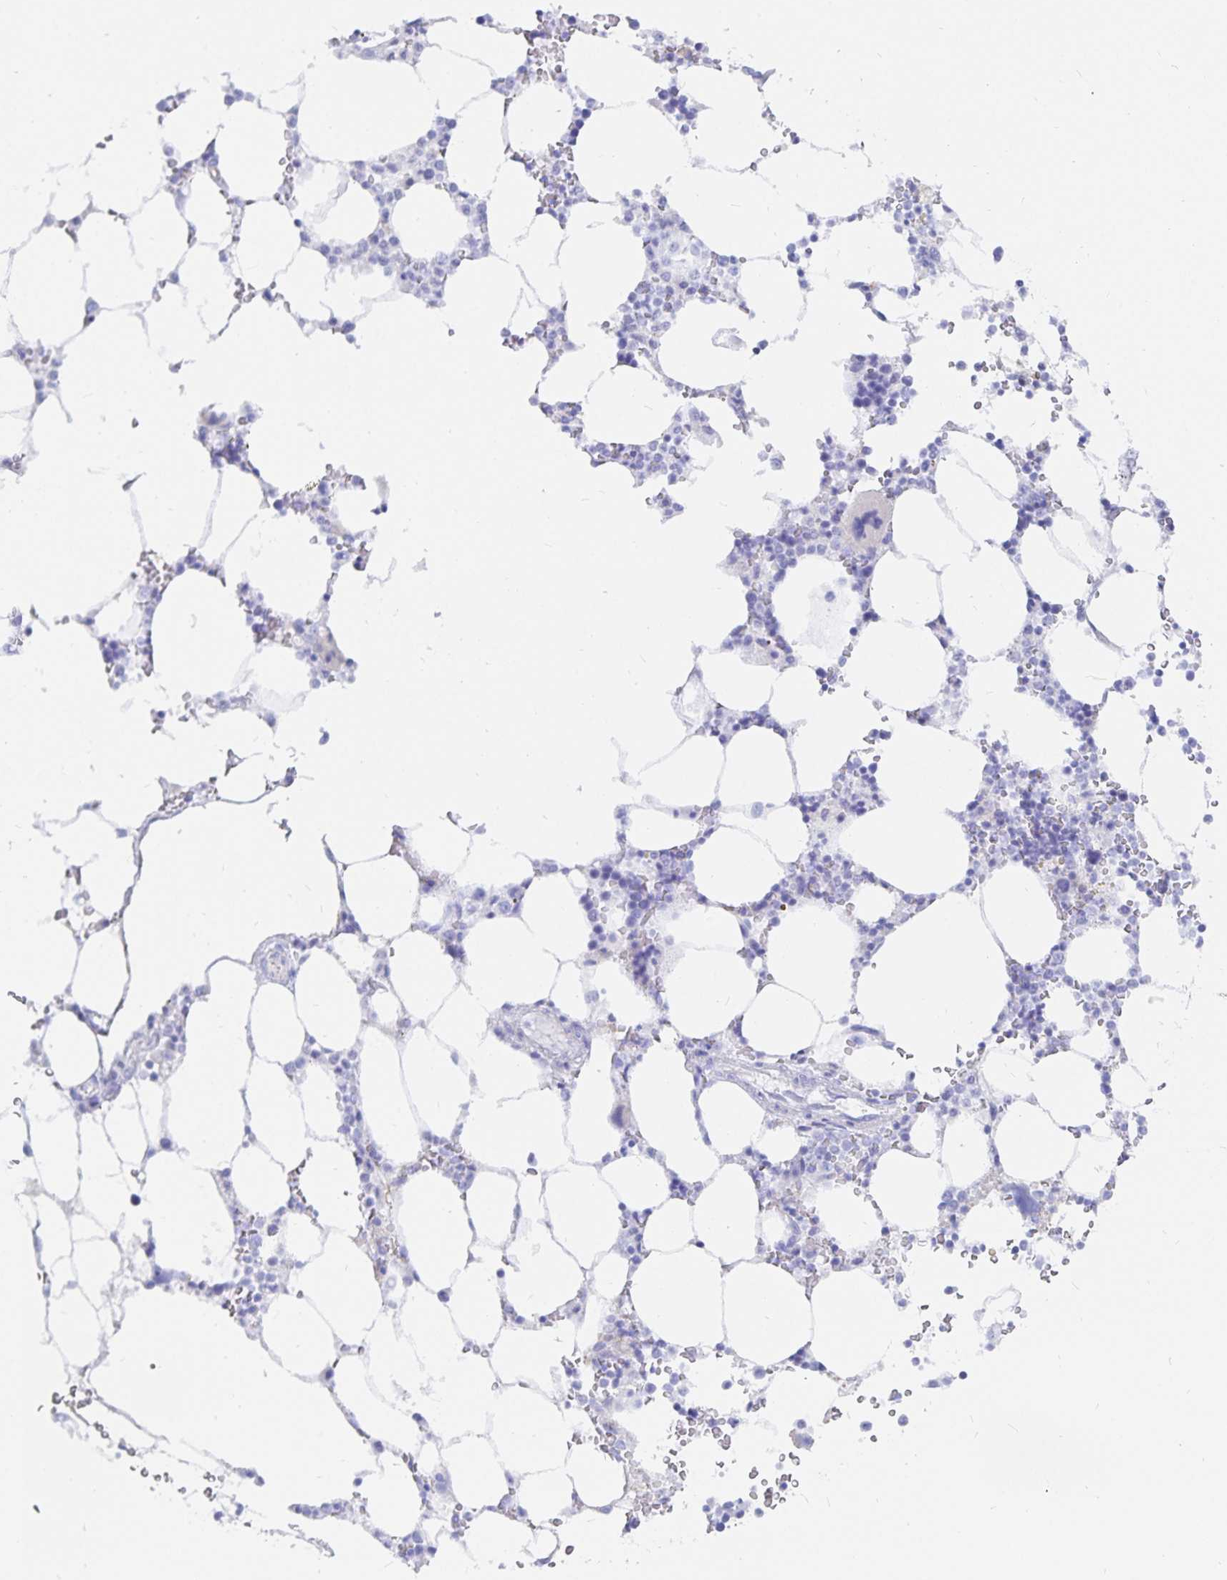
{"staining": {"intensity": "negative", "quantity": "none", "location": "none"}, "tissue": "bone marrow", "cell_type": "Hematopoietic cells", "image_type": "normal", "snomed": [{"axis": "morphology", "description": "Normal tissue, NOS"}, {"axis": "topography", "description": "Bone marrow"}], "caption": "High magnification brightfield microscopy of benign bone marrow stained with DAB (brown) and counterstained with hematoxylin (blue): hematopoietic cells show no significant expression. (Stains: DAB (3,3'-diaminobenzidine) IHC with hematoxylin counter stain, Microscopy: brightfield microscopy at high magnification).", "gene": "INSL5", "patient": {"sex": "male", "age": 64}}